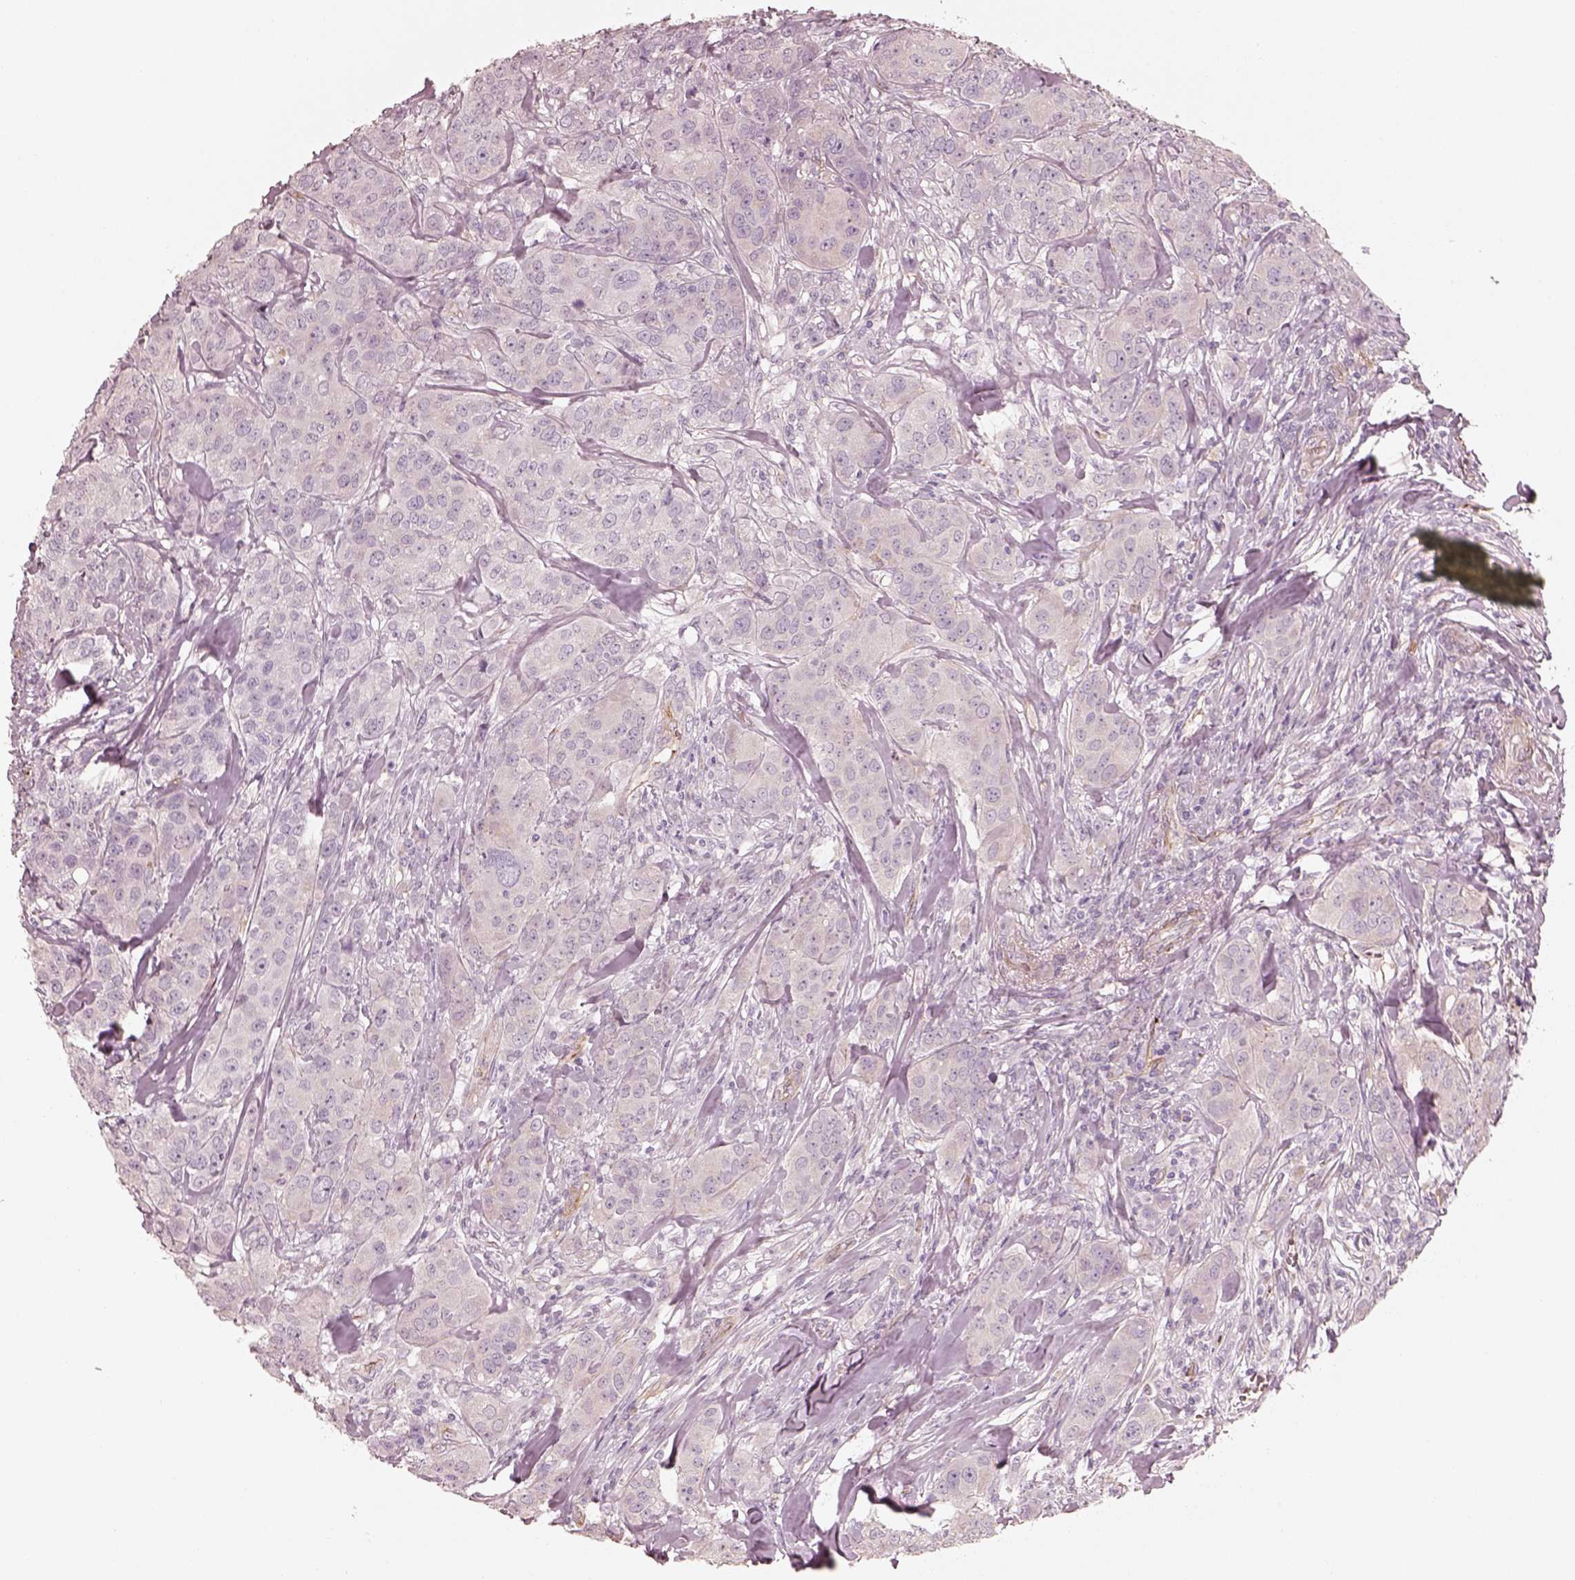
{"staining": {"intensity": "negative", "quantity": "none", "location": "none"}, "tissue": "breast cancer", "cell_type": "Tumor cells", "image_type": "cancer", "snomed": [{"axis": "morphology", "description": "Duct carcinoma"}, {"axis": "topography", "description": "Breast"}], "caption": "High power microscopy image of an IHC histopathology image of breast cancer (intraductal carcinoma), revealing no significant positivity in tumor cells.", "gene": "CRYM", "patient": {"sex": "female", "age": 43}}